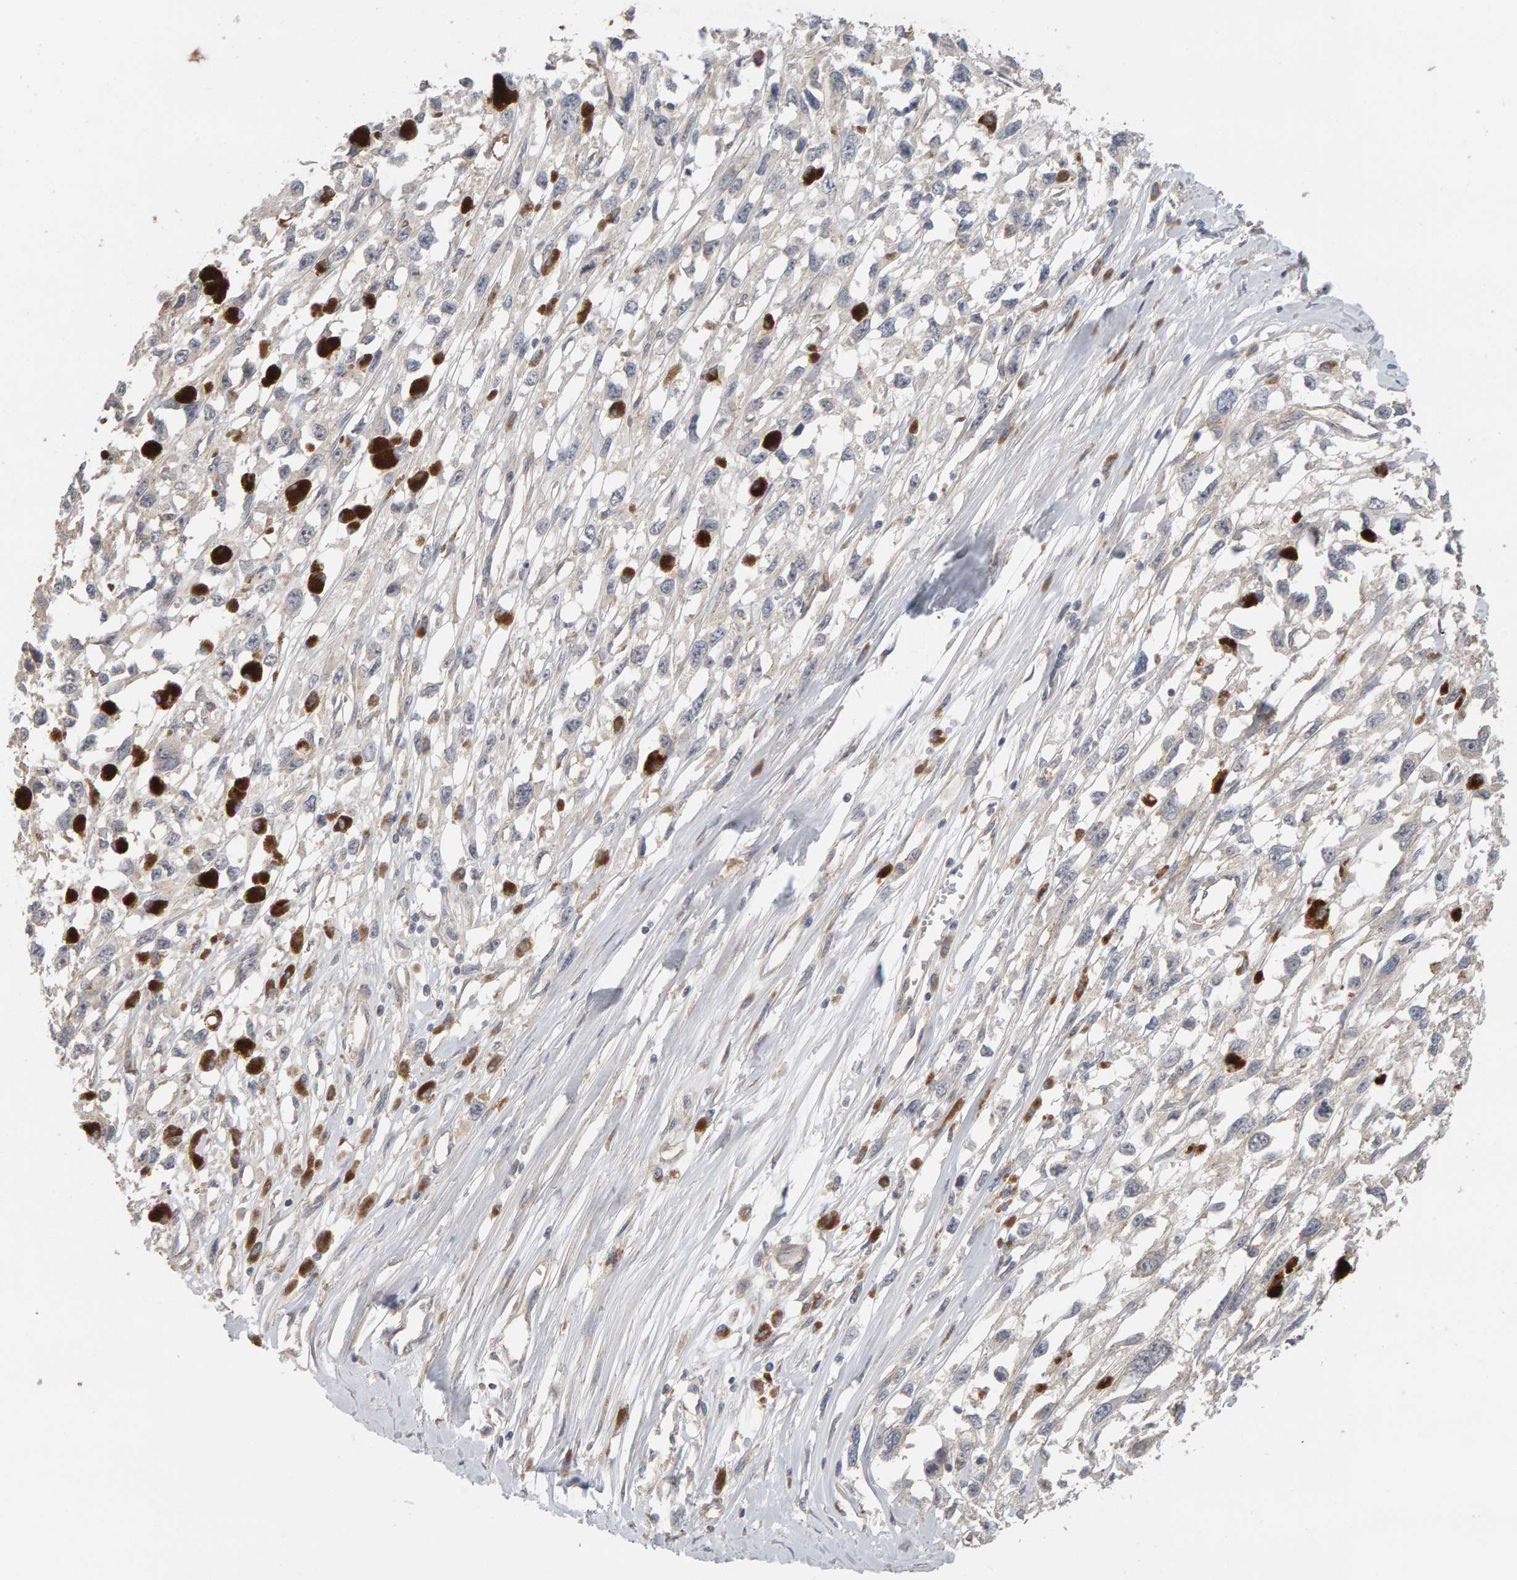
{"staining": {"intensity": "weak", "quantity": "<25%", "location": "cytoplasmic/membranous"}, "tissue": "melanoma", "cell_type": "Tumor cells", "image_type": "cancer", "snomed": [{"axis": "morphology", "description": "Malignant melanoma, Metastatic site"}, {"axis": "topography", "description": "Lymph node"}], "caption": "High power microscopy photomicrograph of an IHC image of melanoma, revealing no significant expression in tumor cells.", "gene": "PPP1R16A", "patient": {"sex": "male", "age": 59}}